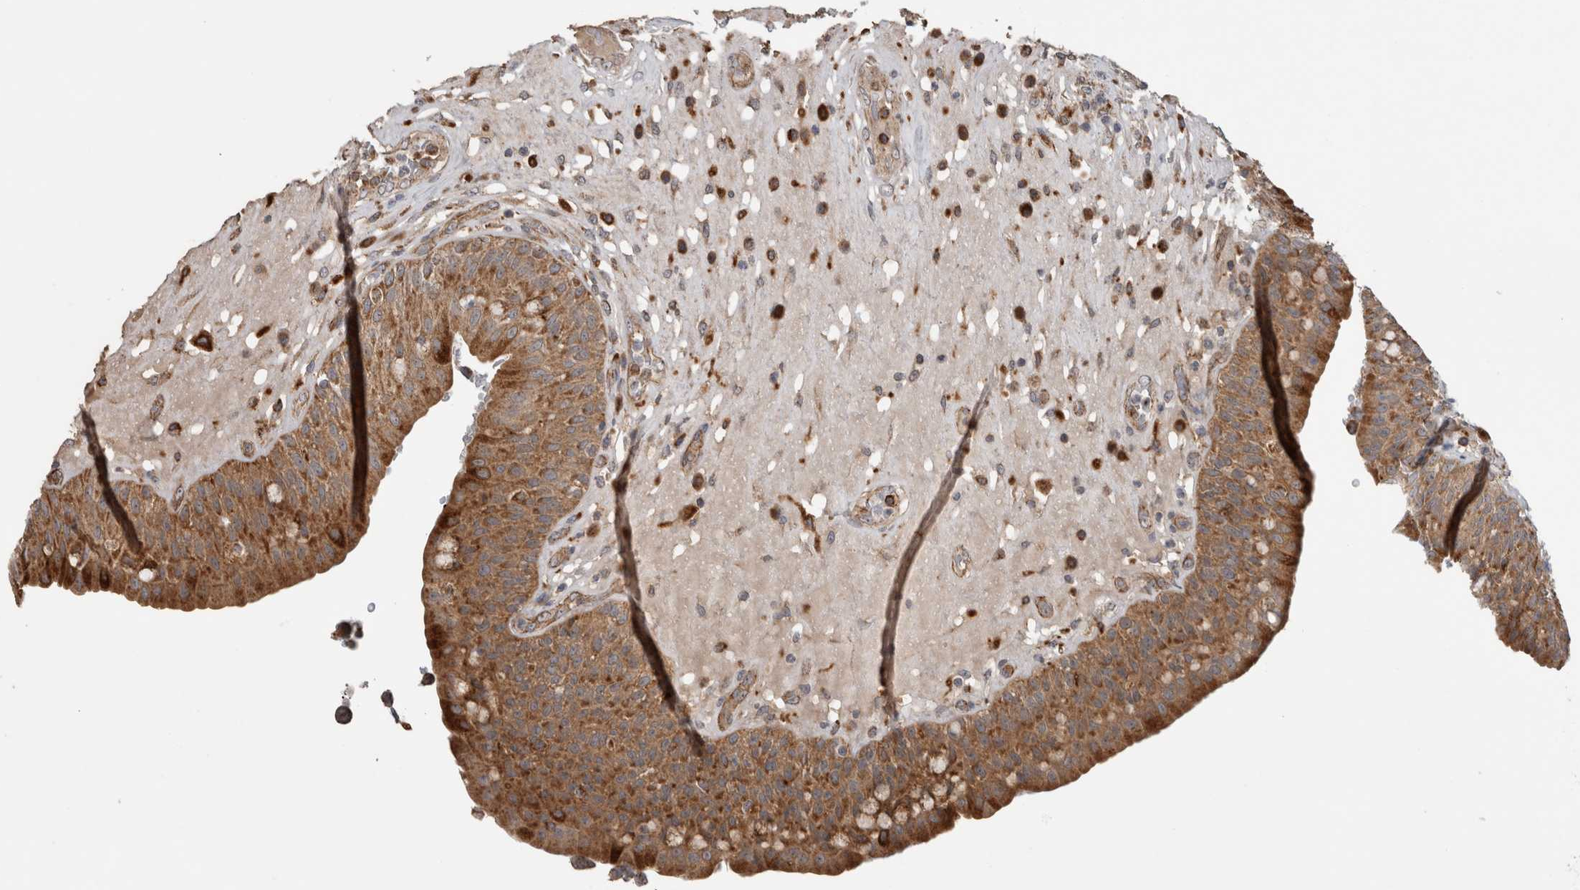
{"staining": {"intensity": "moderate", "quantity": ">75%", "location": "cytoplasmic/membranous"}, "tissue": "urinary bladder", "cell_type": "Urothelial cells", "image_type": "normal", "snomed": [{"axis": "morphology", "description": "Normal tissue, NOS"}, {"axis": "topography", "description": "Urinary bladder"}], "caption": "Immunohistochemical staining of unremarkable urinary bladder demonstrates moderate cytoplasmic/membranous protein staining in approximately >75% of urothelial cells.", "gene": "ADGRL3", "patient": {"sex": "female", "age": 62}}